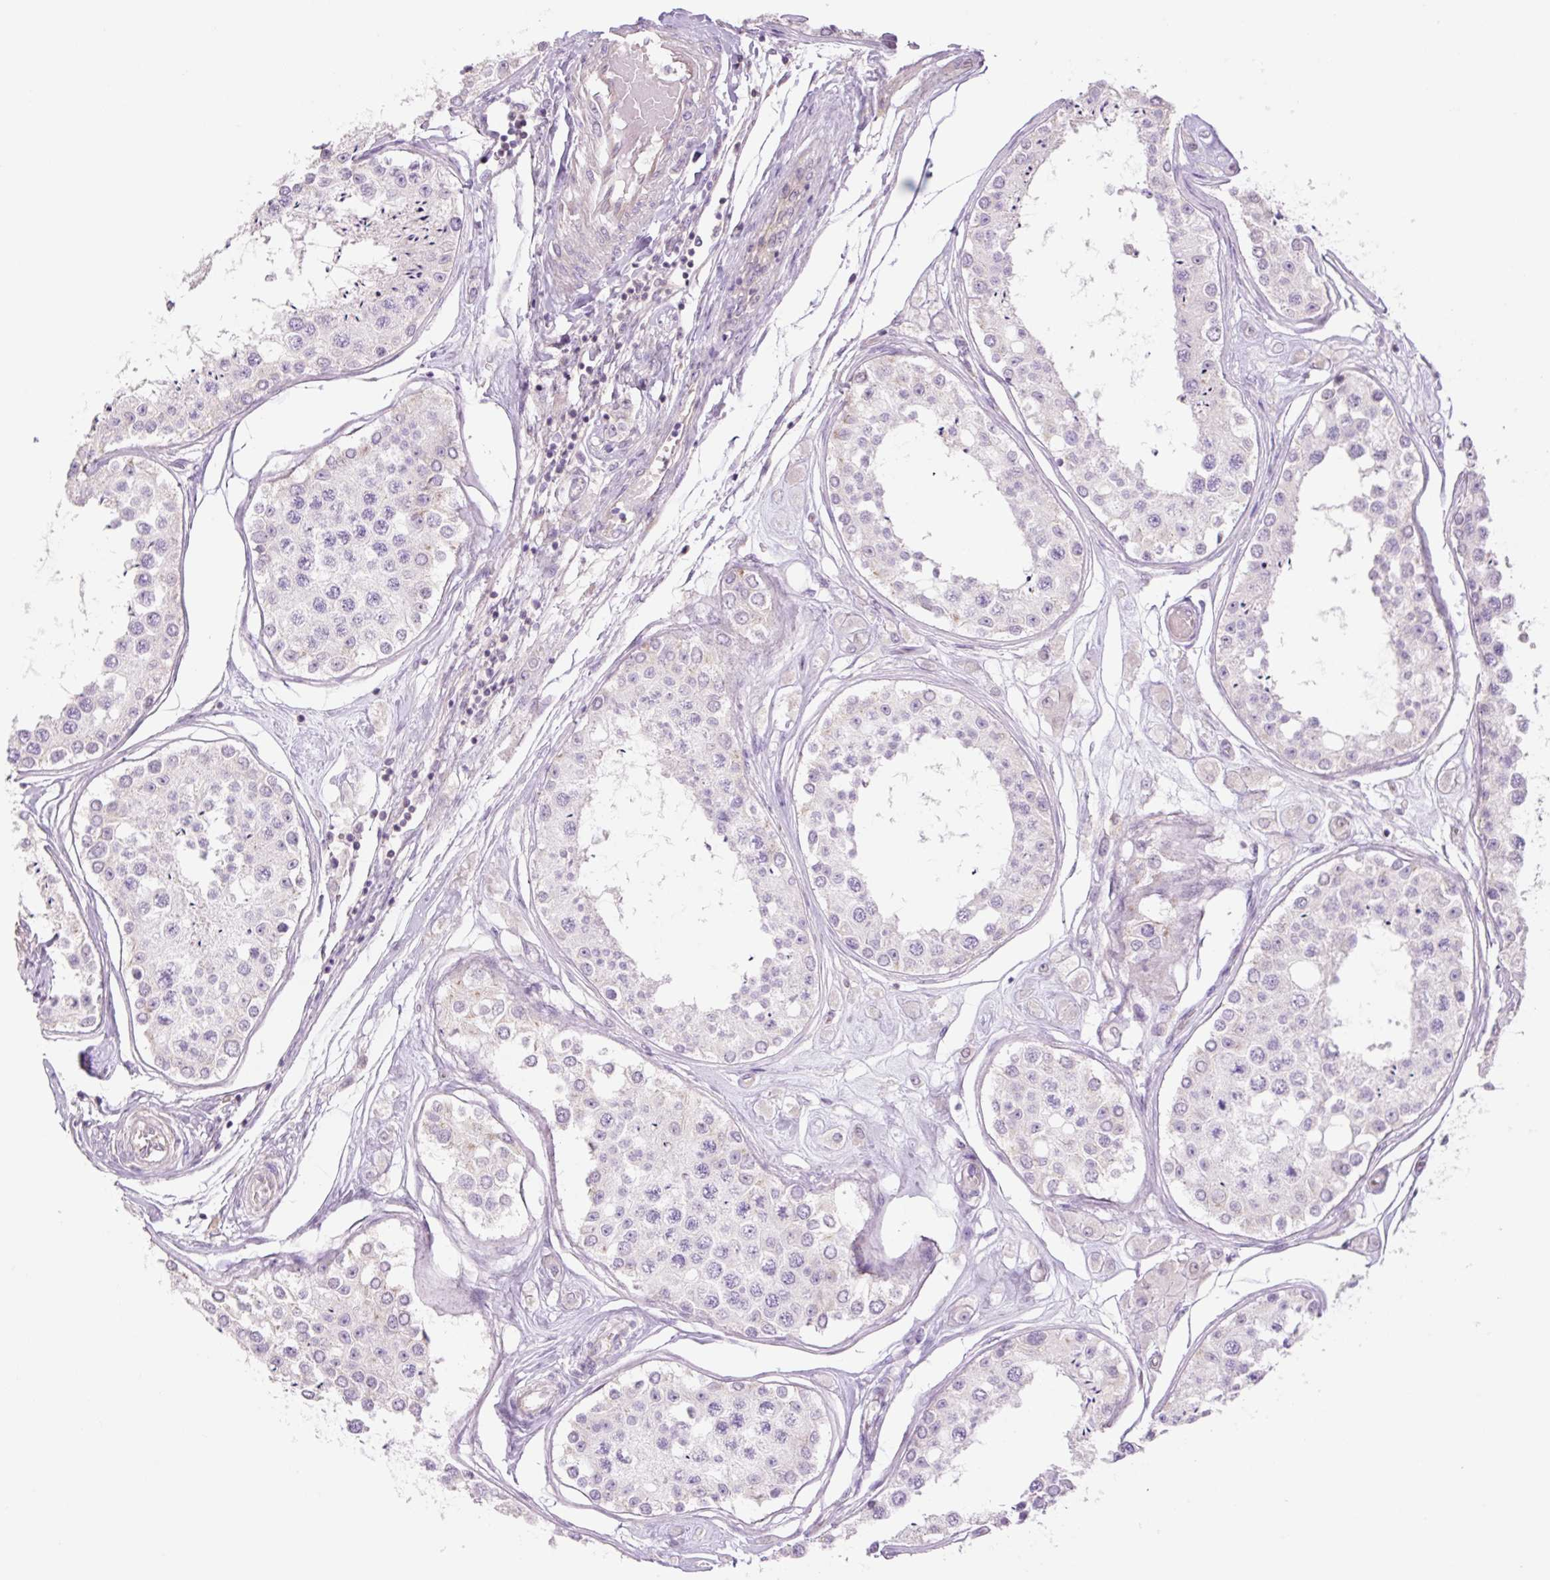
{"staining": {"intensity": "moderate", "quantity": "<25%", "location": "cytoplasmic/membranous"}, "tissue": "testis", "cell_type": "Cells in seminiferous ducts", "image_type": "normal", "snomed": [{"axis": "morphology", "description": "Normal tissue, NOS"}, {"axis": "topography", "description": "Testis"}], "caption": "Human testis stained for a protein (brown) demonstrates moderate cytoplasmic/membranous positive expression in about <25% of cells in seminiferous ducts.", "gene": "GRID2", "patient": {"sex": "male", "age": 25}}